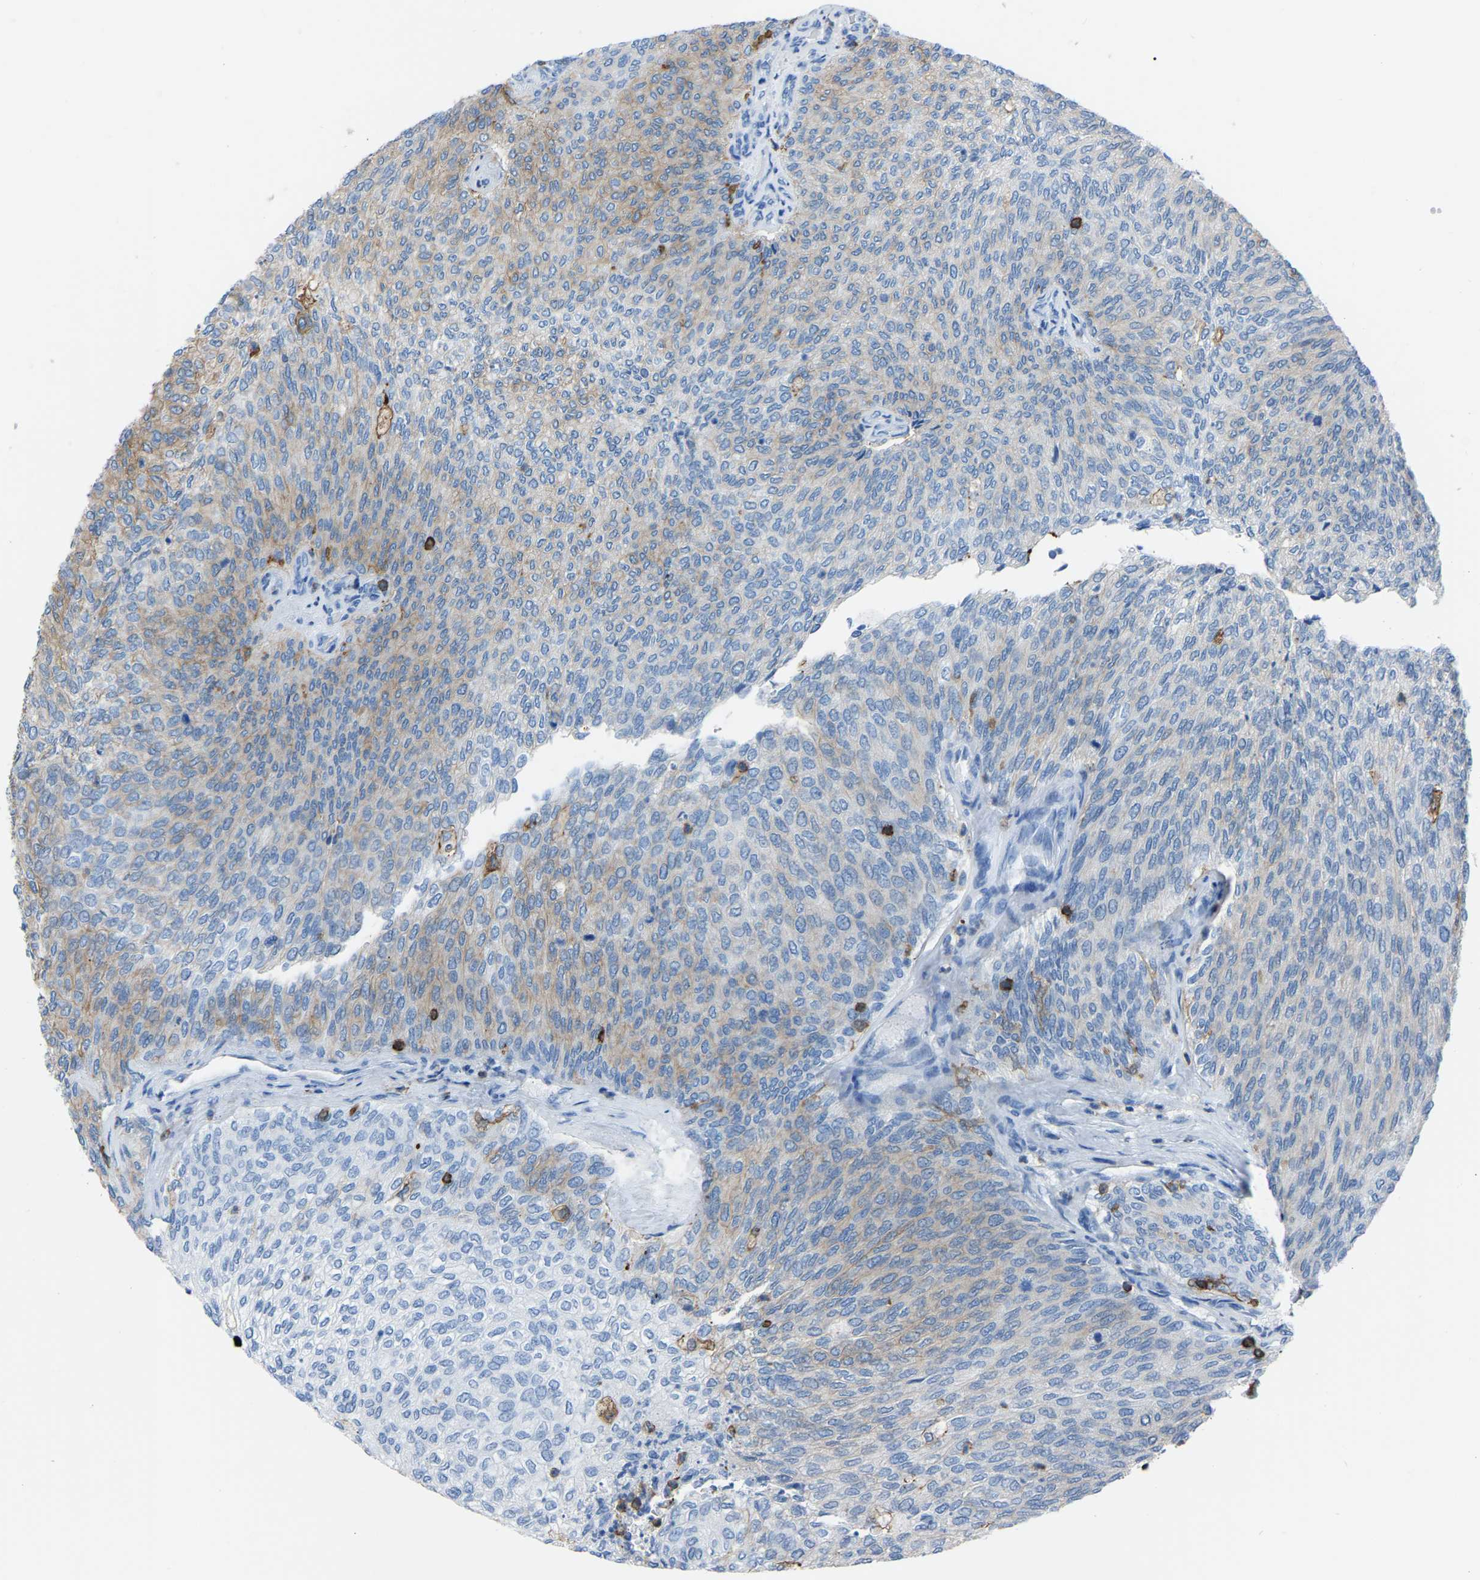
{"staining": {"intensity": "weak", "quantity": "25%-75%", "location": "cytoplasmic/membranous"}, "tissue": "urothelial cancer", "cell_type": "Tumor cells", "image_type": "cancer", "snomed": [{"axis": "morphology", "description": "Urothelial carcinoma, Low grade"}, {"axis": "topography", "description": "Urinary bladder"}], "caption": "An image of low-grade urothelial carcinoma stained for a protein displays weak cytoplasmic/membranous brown staining in tumor cells.", "gene": "LSP1", "patient": {"sex": "female", "age": 79}}